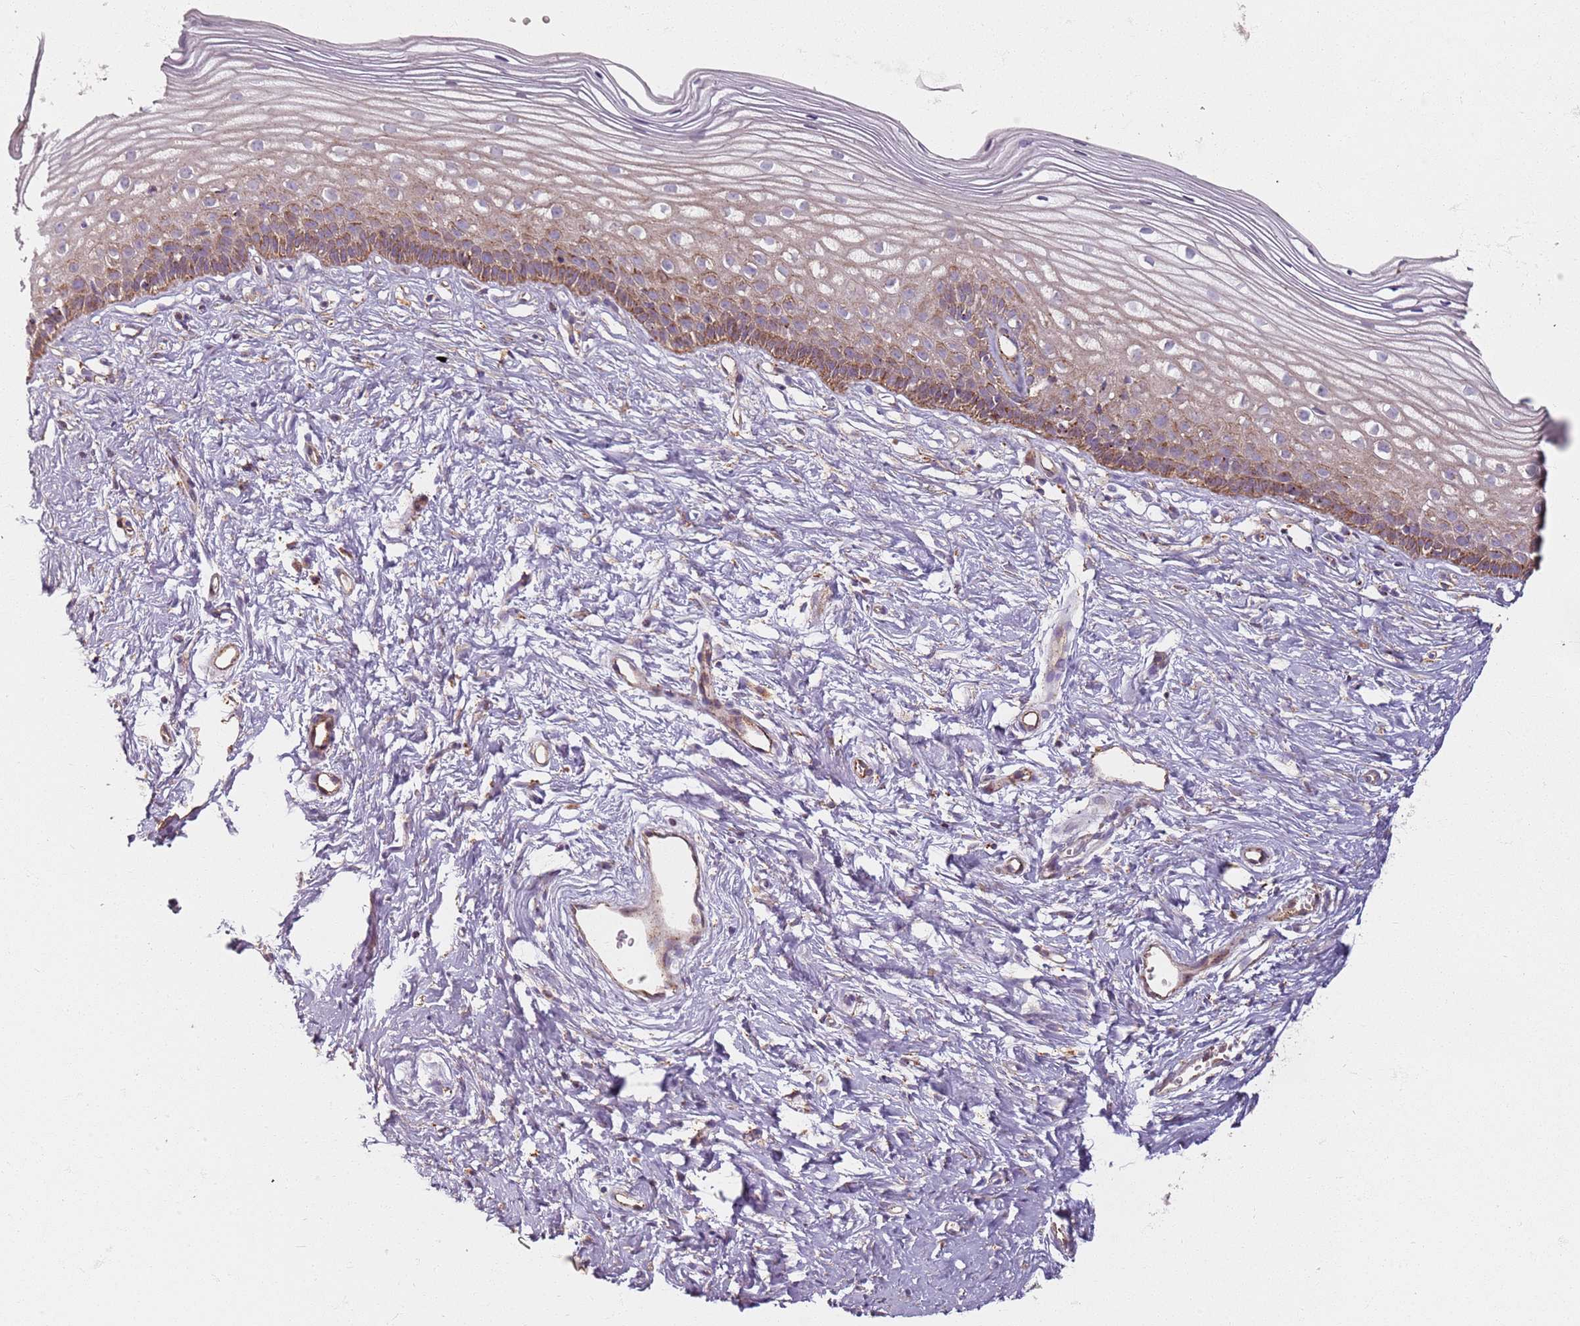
{"staining": {"intensity": "moderate", "quantity": ">75%", "location": "cytoplasmic/membranous"}, "tissue": "cervix", "cell_type": "Glandular cells", "image_type": "normal", "snomed": [{"axis": "morphology", "description": "Normal tissue, NOS"}, {"axis": "topography", "description": "Cervix"}], "caption": "DAB immunohistochemical staining of unremarkable cervix reveals moderate cytoplasmic/membranous protein expression in about >75% of glandular cells. The staining is performed using DAB brown chromogen to label protein expression. The nuclei are counter-stained blue using hematoxylin.", "gene": "PROKR2", "patient": {"sex": "female", "age": 40}}